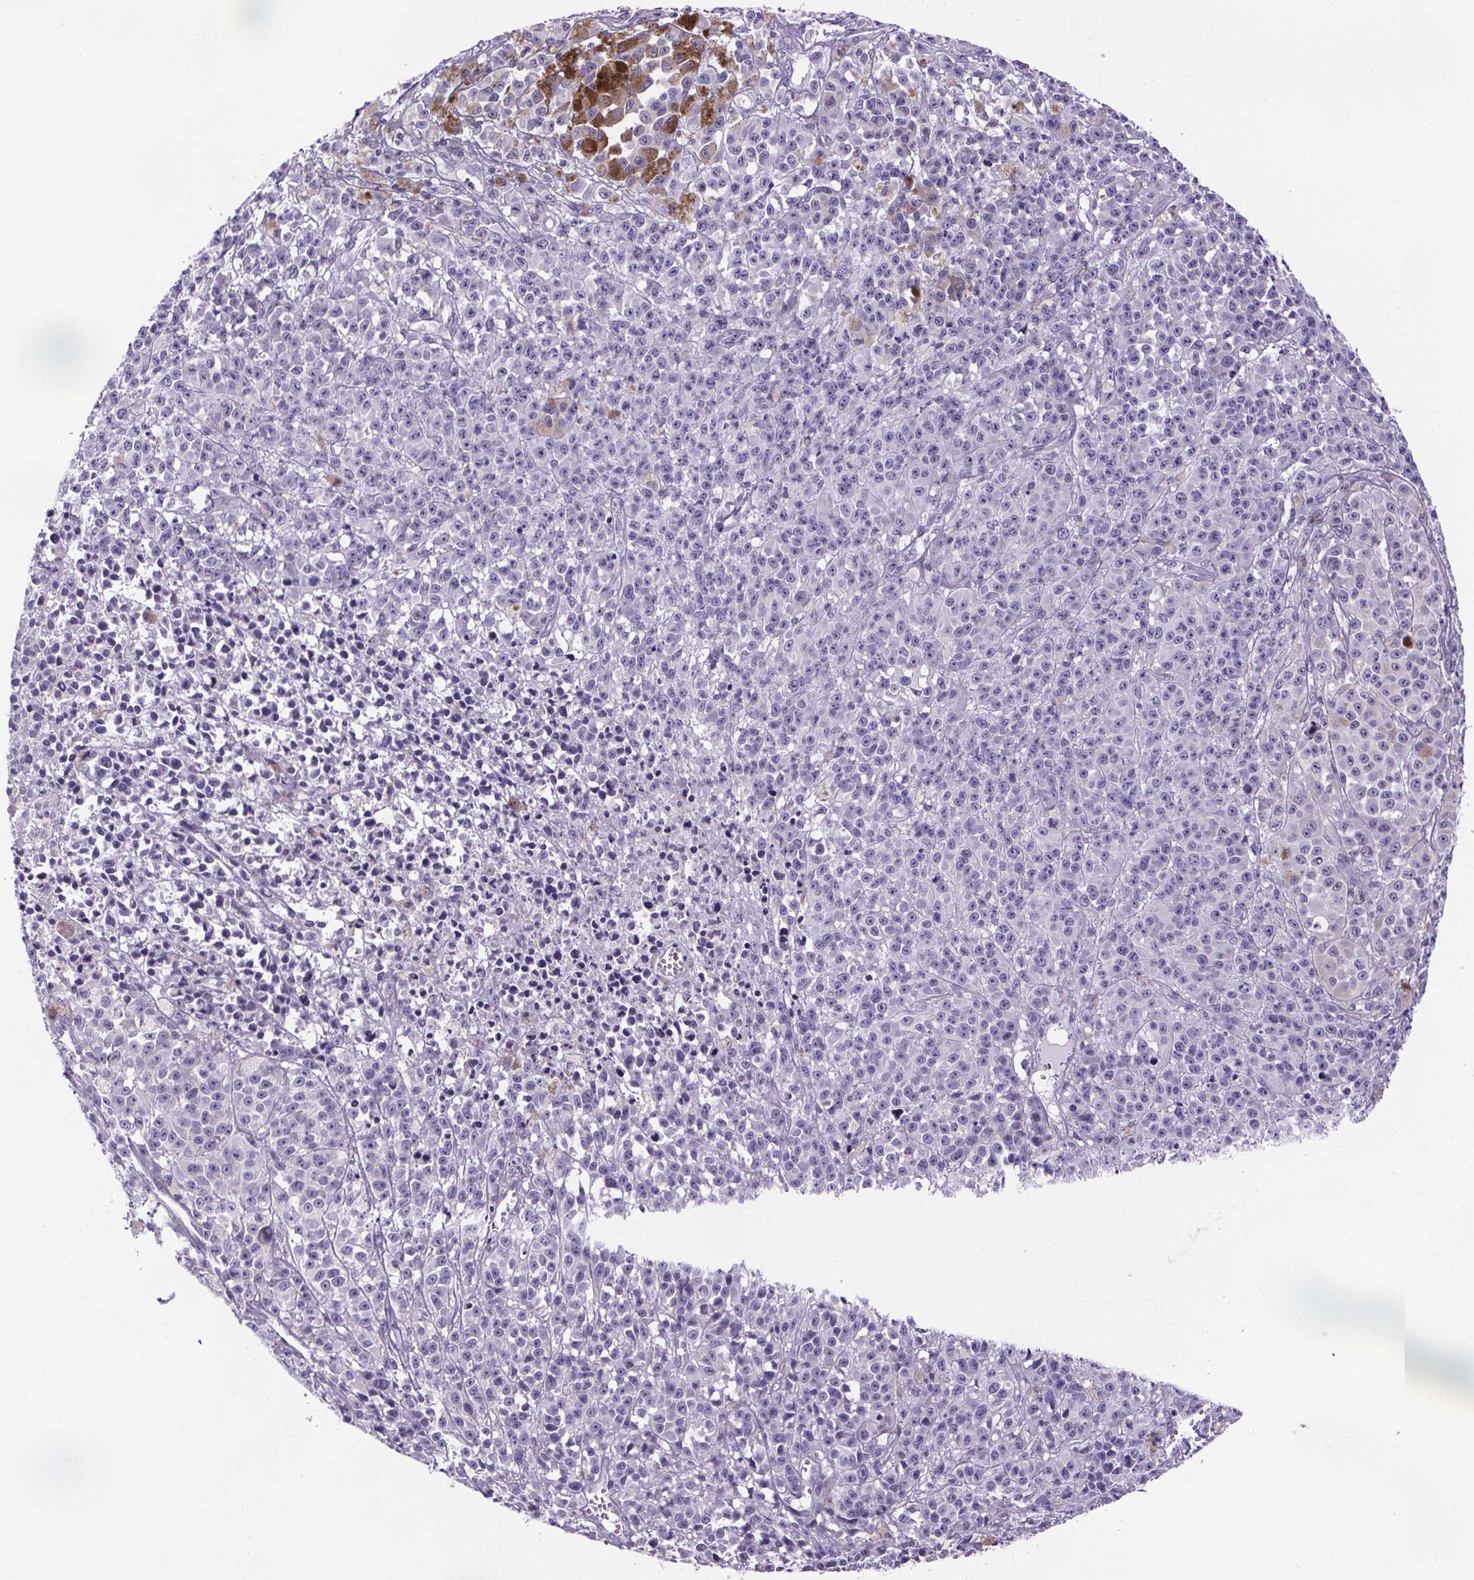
{"staining": {"intensity": "negative", "quantity": "none", "location": "none"}, "tissue": "melanoma", "cell_type": "Tumor cells", "image_type": "cancer", "snomed": [{"axis": "morphology", "description": "Malignant melanoma, NOS"}, {"axis": "topography", "description": "Skin"}], "caption": "Malignant melanoma was stained to show a protein in brown. There is no significant expression in tumor cells.", "gene": "CUBN", "patient": {"sex": "female", "age": 58}}